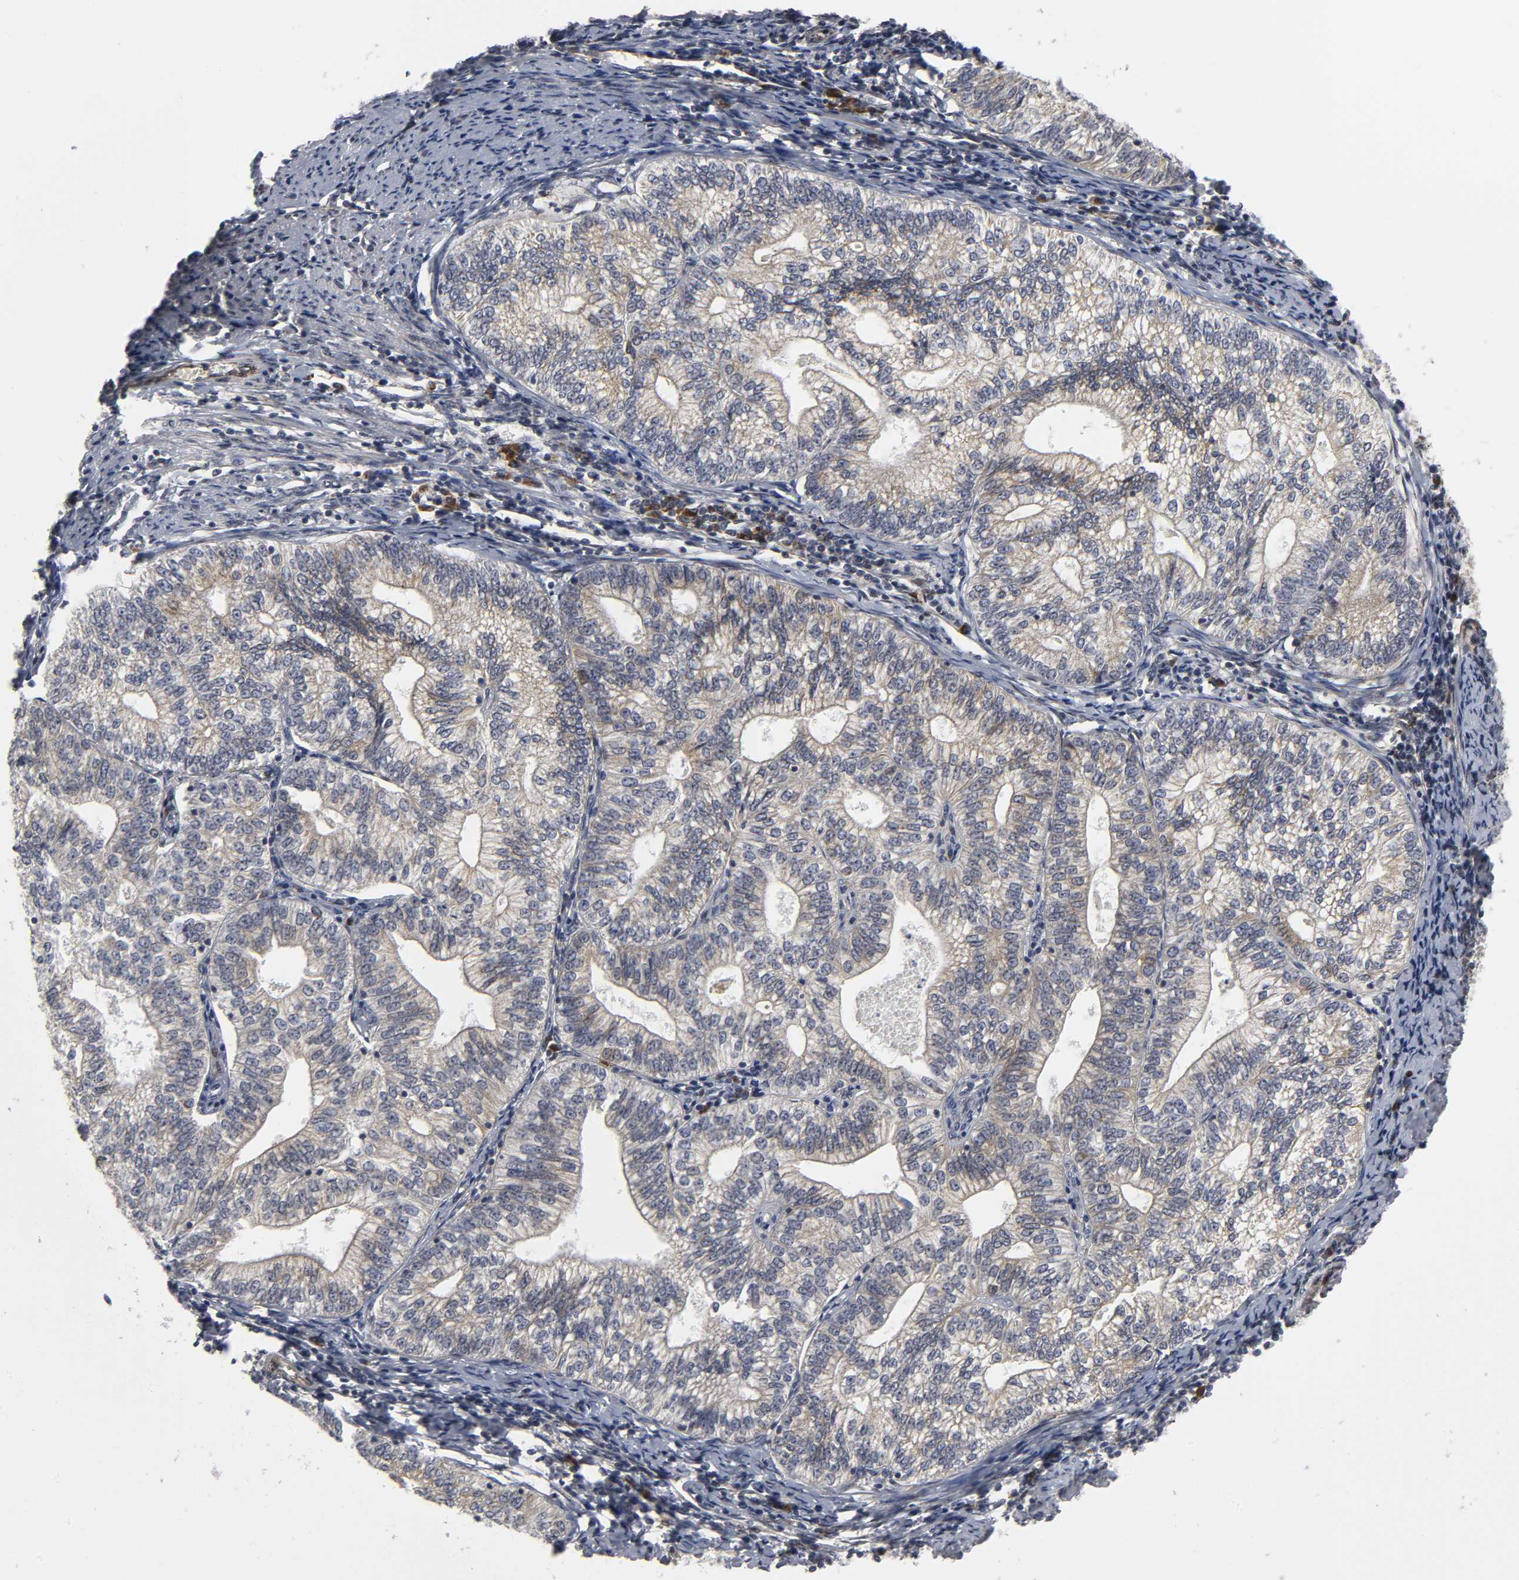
{"staining": {"intensity": "weak", "quantity": "<25%", "location": "cytoplasmic/membranous"}, "tissue": "endometrial cancer", "cell_type": "Tumor cells", "image_type": "cancer", "snomed": [{"axis": "morphology", "description": "Adenocarcinoma, NOS"}, {"axis": "topography", "description": "Endometrium"}], "caption": "IHC histopathology image of human endometrial cancer stained for a protein (brown), which exhibits no expression in tumor cells.", "gene": "ASB6", "patient": {"sex": "female", "age": 69}}